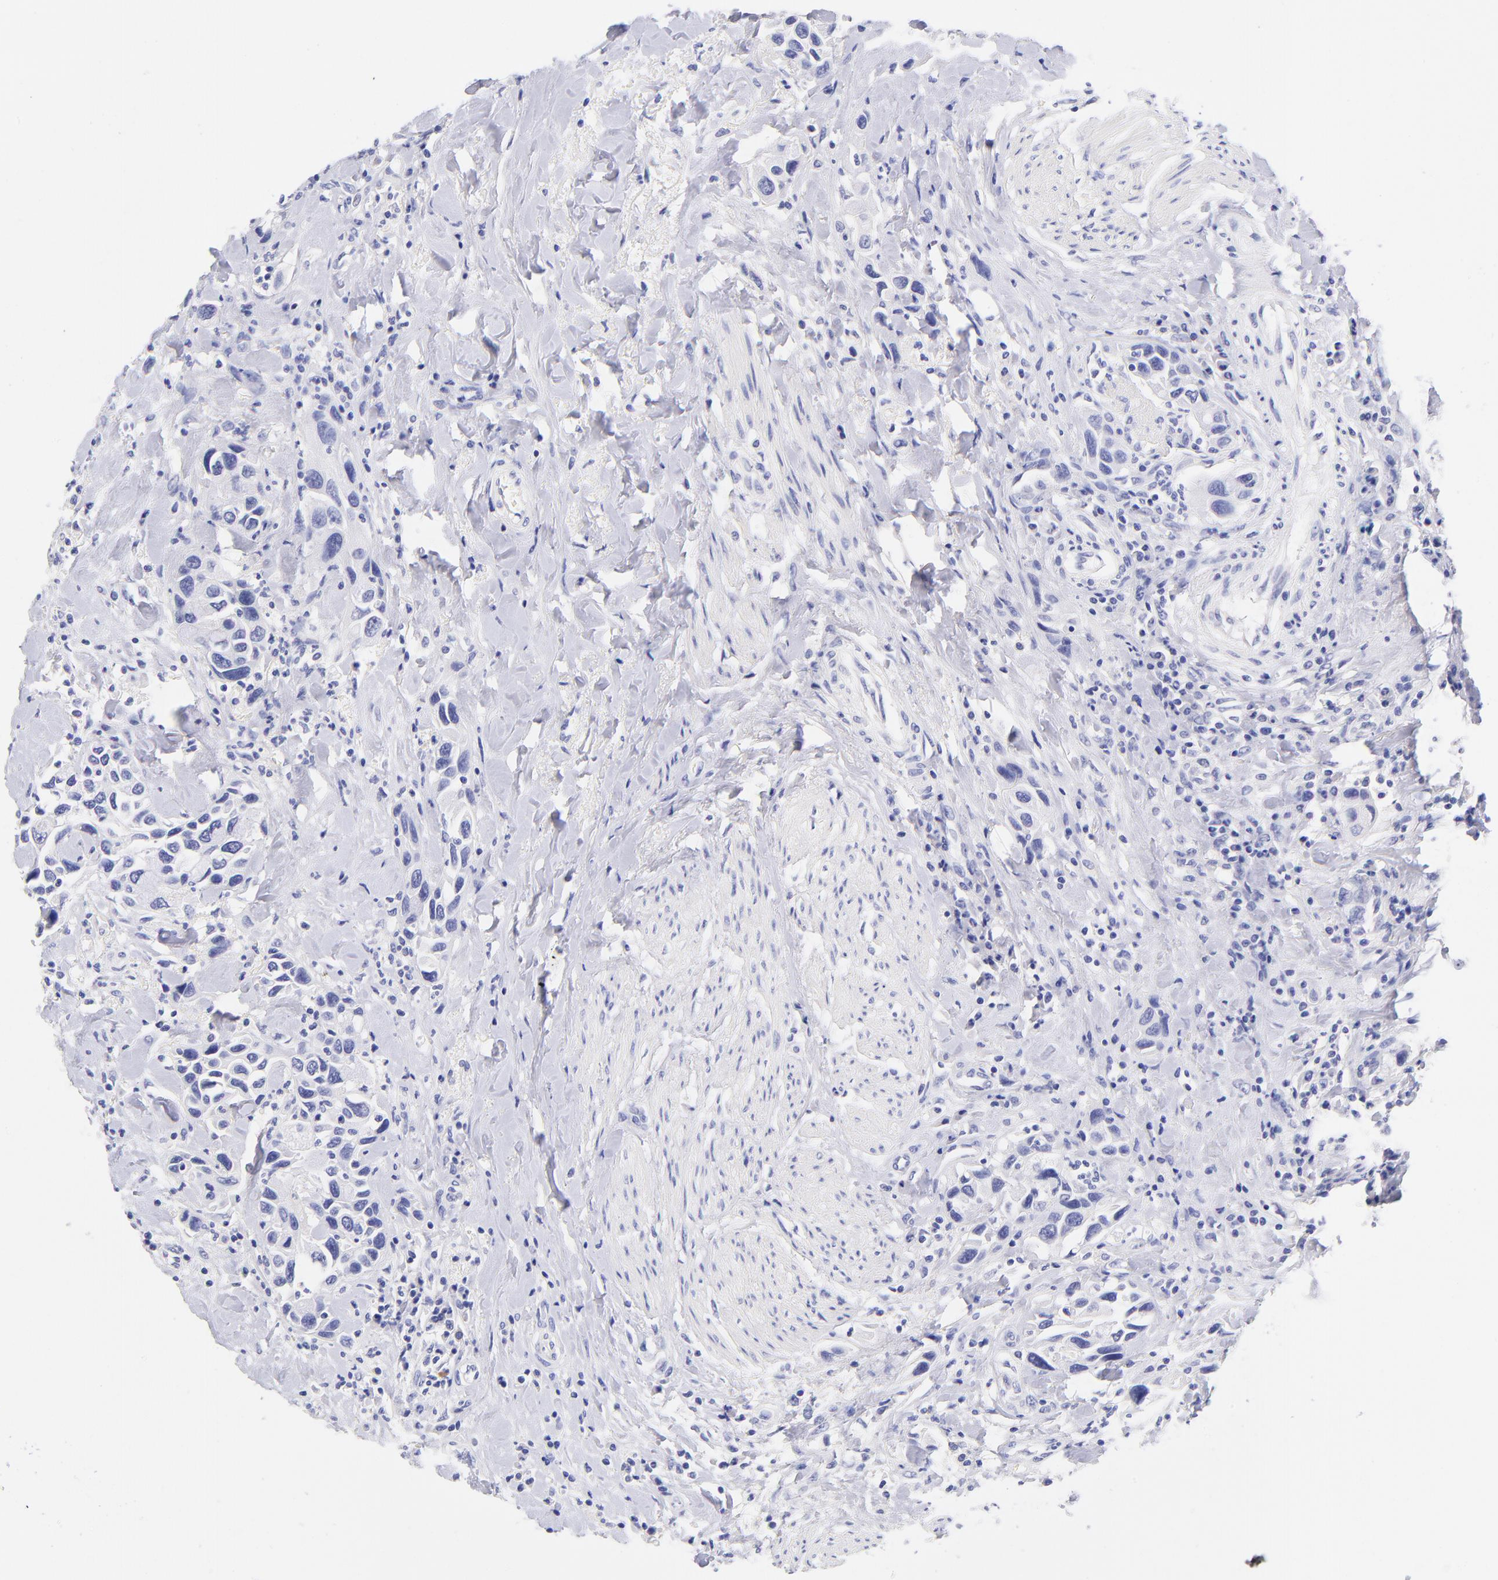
{"staining": {"intensity": "negative", "quantity": "none", "location": "none"}, "tissue": "urothelial cancer", "cell_type": "Tumor cells", "image_type": "cancer", "snomed": [{"axis": "morphology", "description": "Urothelial carcinoma, High grade"}, {"axis": "topography", "description": "Urinary bladder"}], "caption": "IHC of human urothelial cancer shows no expression in tumor cells.", "gene": "RAB3B", "patient": {"sex": "male", "age": 66}}